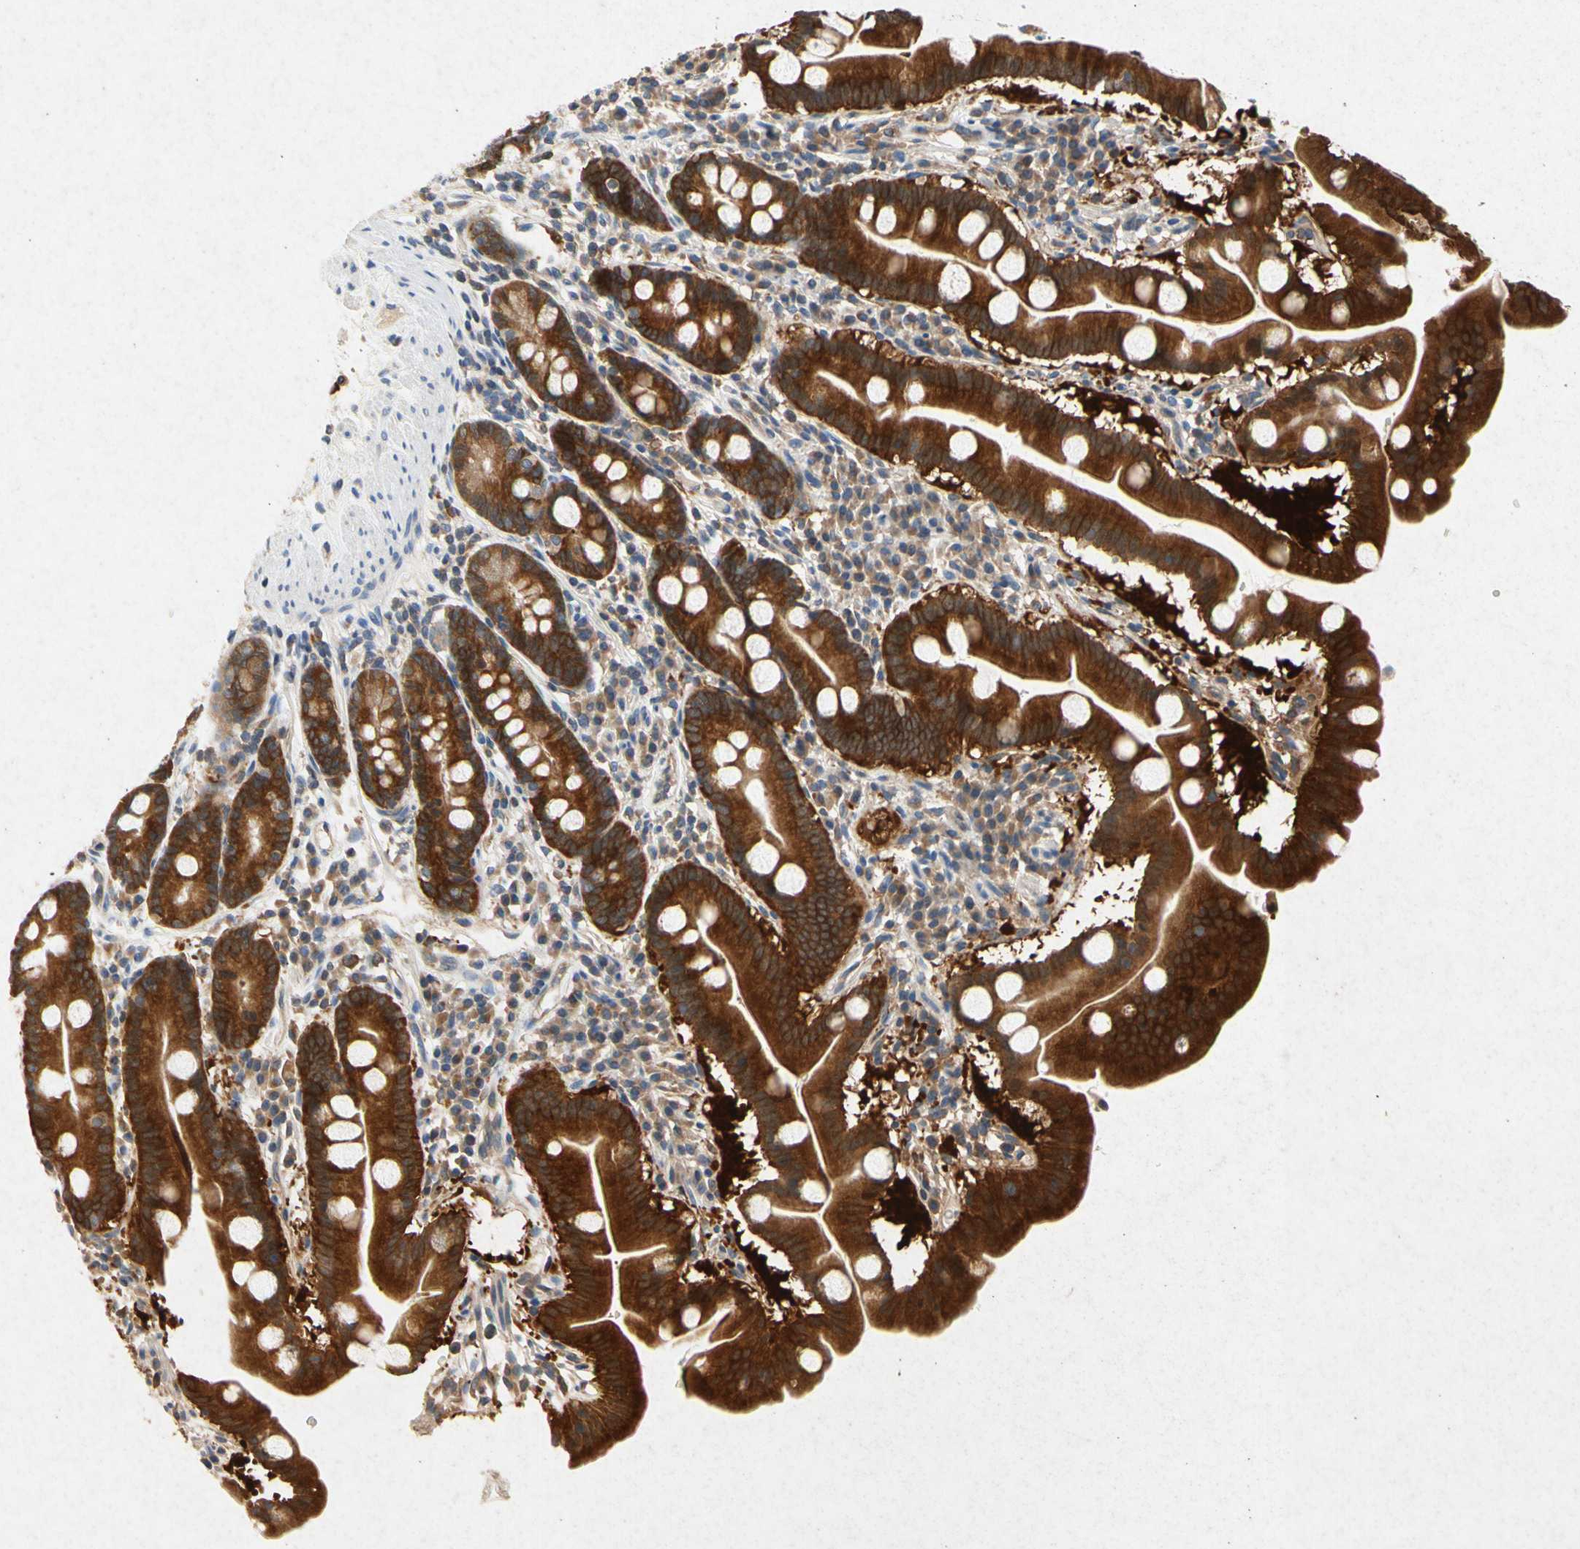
{"staining": {"intensity": "strong", "quantity": ">75%", "location": "cytoplasmic/membranous"}, "tissue": "duodenum", "cell_type": "Glandular cells", "image_type": "normal", "snomed": [{"axis": "morphology", "description": "Normal tissue, NOS"}, {"axis": "topography", "description": "Duodenum"}], "caption": "Glandular cells exhibit high levels of strong cytoplasmic/membranous staining in about >75% of cells in unremarkable duodenum. The protein of interest is stained brown, and the nuclei are stained in blue (DAB IHC with brightfield microscopy, high magnification).", "gene": "RPS6KA1", "patient": {"sex": "male", "age": 50}}